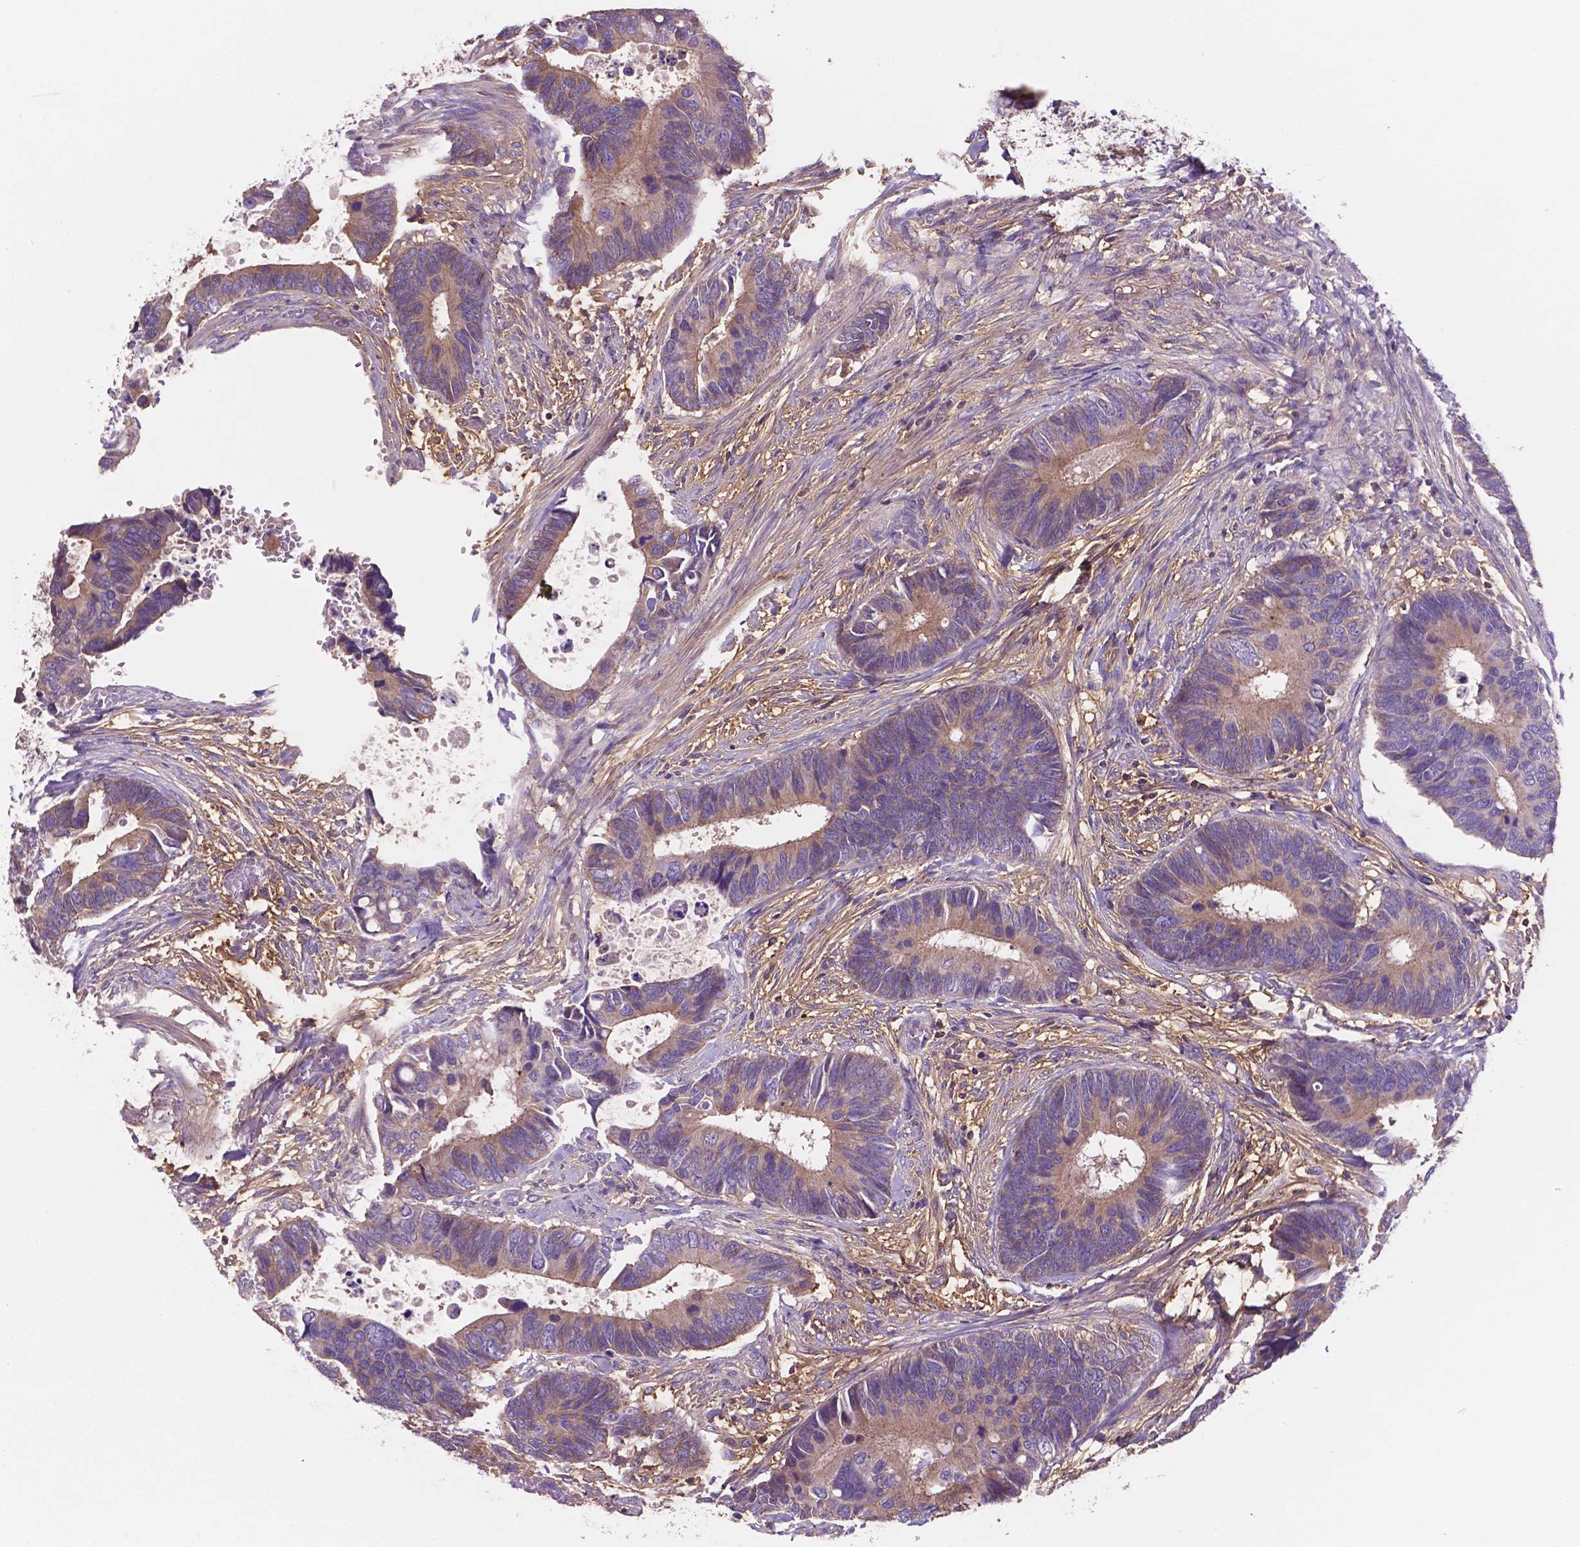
{"staining": {"intensity": "weak", "quantity": "25%-75%", "location": "cytoplasmic/membranous"}, "tissue": "colorectal cancer", "cell_type": "Tumor cells", "image_type": "cancer", "snomed": [{"axis": "morphology", "description": "Adenocarcinoma, NOS"}, {"axis": "topography", "description": "Colon"}], "caption": "Human adenocarcinoma (colorectal) stained for a protein (brown) shows weak cytoplasmic/membranous positive expression in approximately 25%-75% of tumor cells.", "gene": "MKRN2OS", "patient": {"sex": "male", "age": 49}}